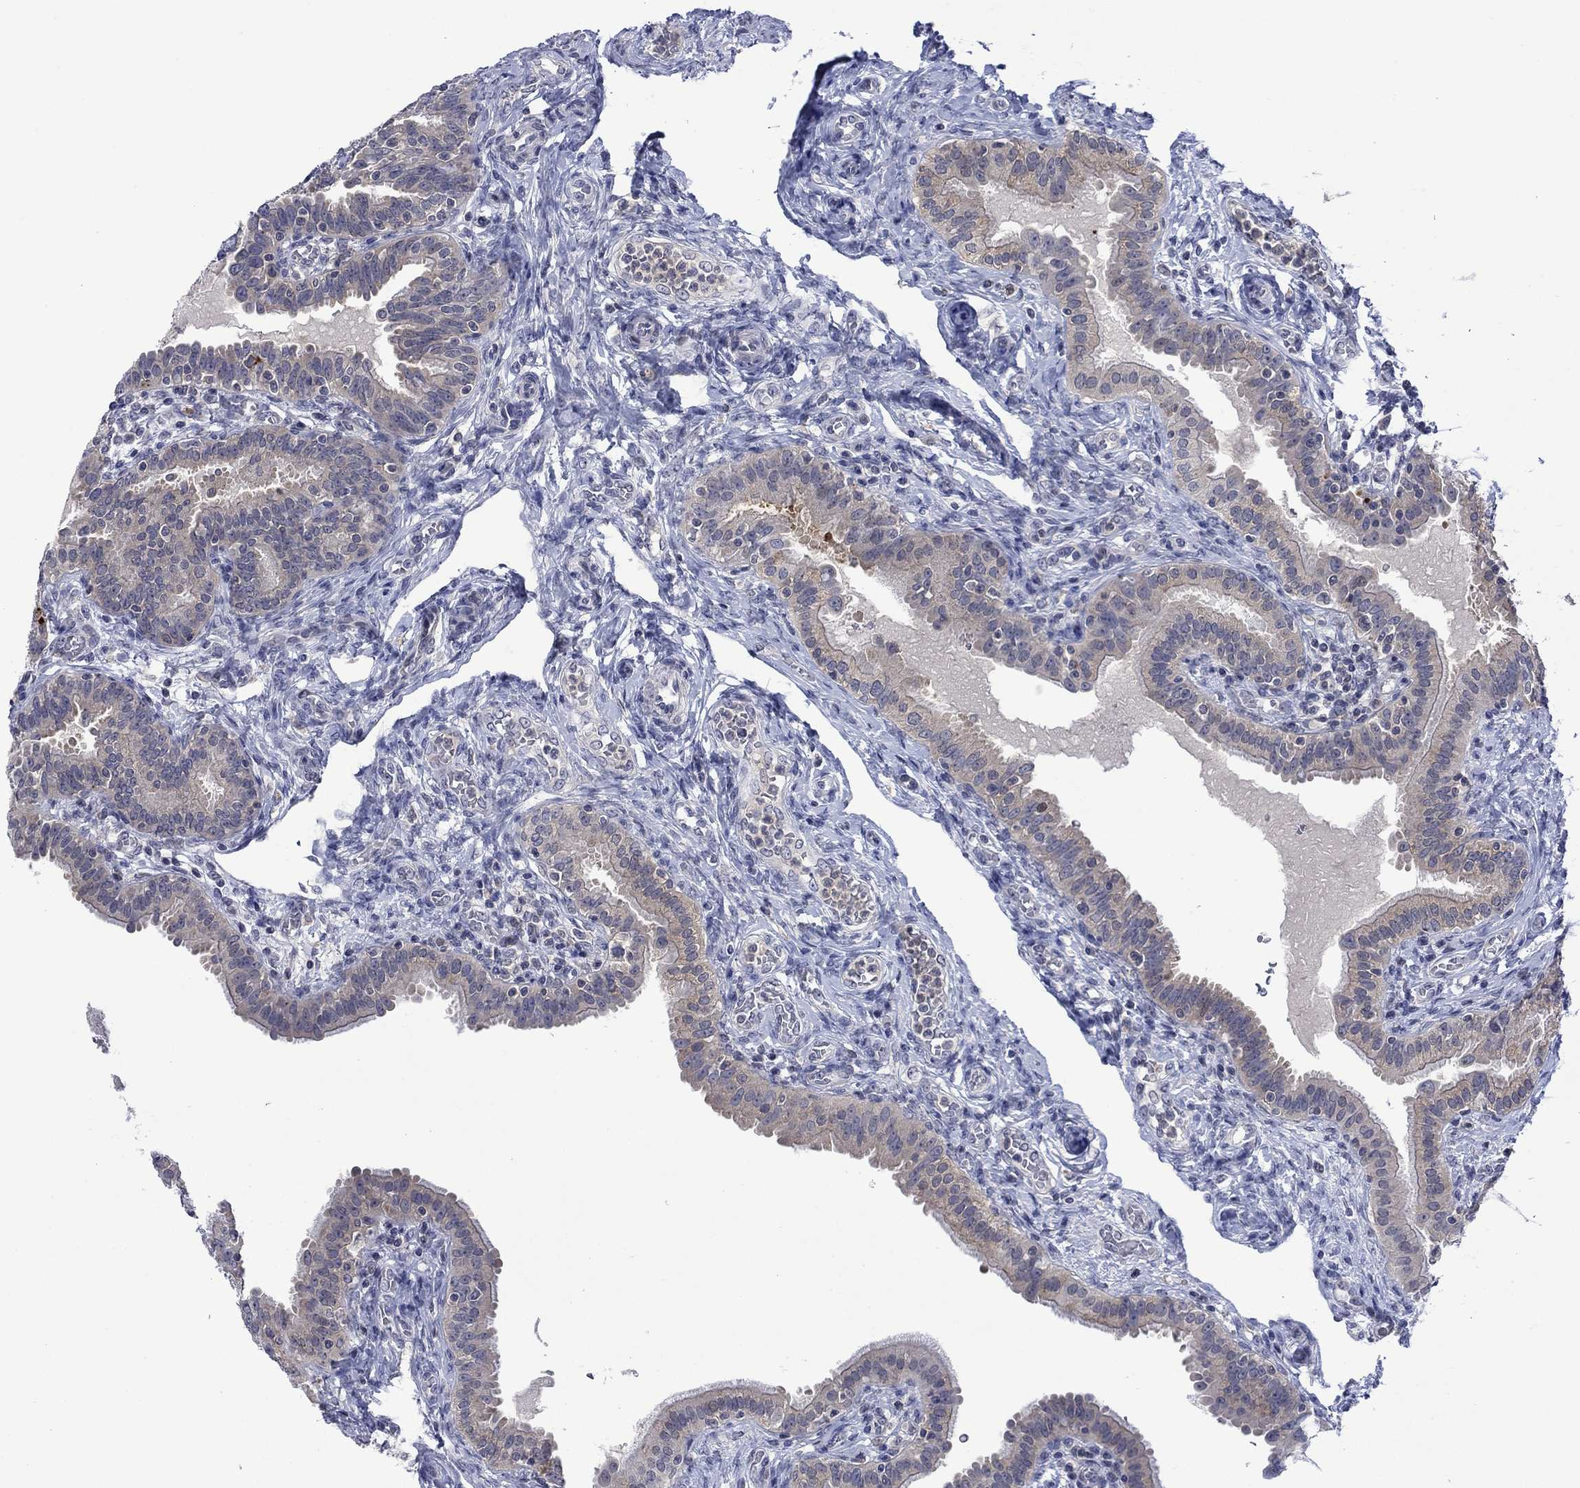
{"staining": {"intensity": "negative", "quantity": "none", "location": "none"}, "tissue": "fallopian tube", "cell_type": "Glandular cells", "image_type": "normal", "snomed": [{"axis": "morphology", "description": "Normal tissue, NOS"}, {"axis": "topography", "description": "Fallopian tube"}, {"axis": "topography", "description": "Ovary"}], "caption": "Glandular cells show no significant protein positivity in unremarkable fallopian tube.", "gene": "AGL", "patient": {"sex": "female", "age": 41}}